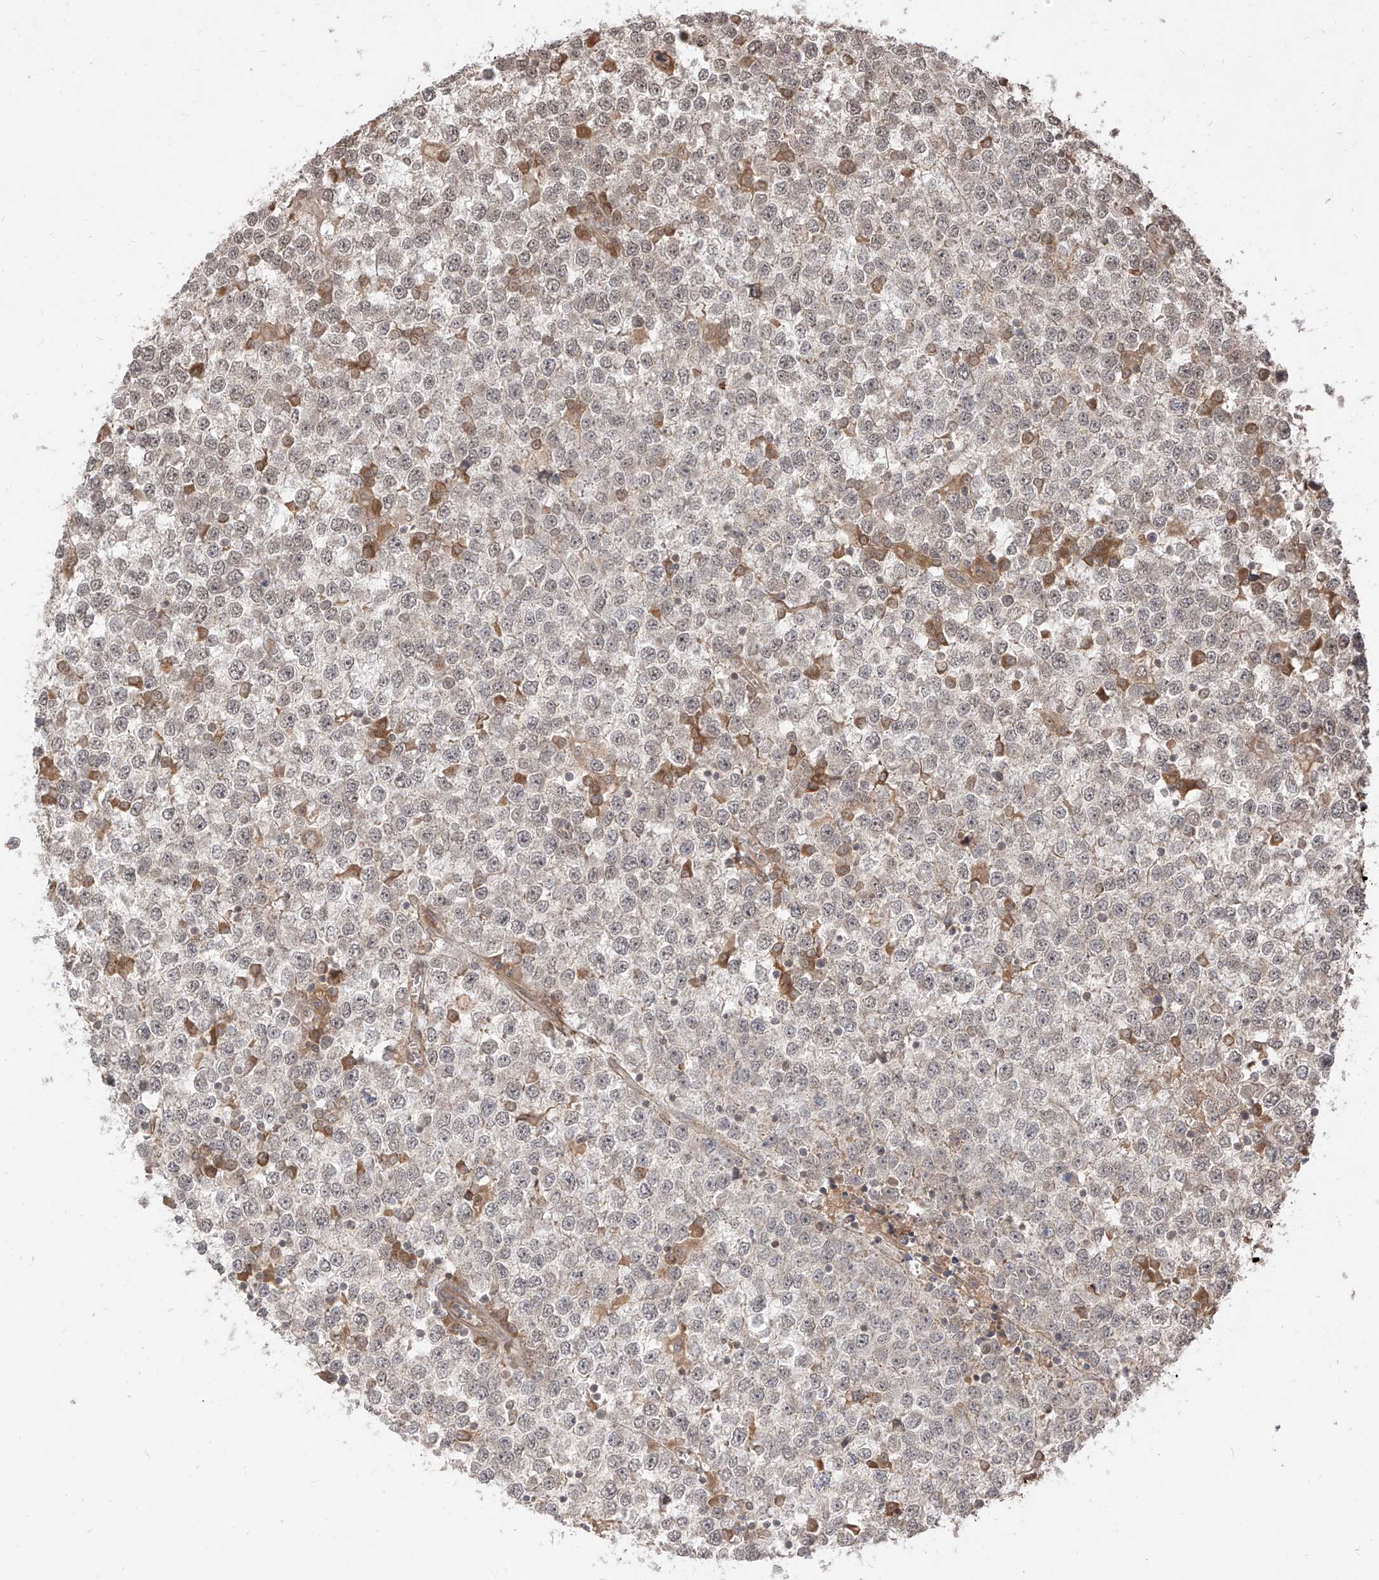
{"staining": {"intensity": "weak", "quantity": "<25%", "location": "nuclear"}, "tissue": "testis cancer", "cell_type": "Tumor cells", "image_type": "cancer", "snomed": [{"axis": "morphology", "description": "Seminoma, NOS"}, {"axis": "topography", "description": "Testis"}], "caption": "IHC of human testis seminoma demonstrates no staining in tumor cells.", "gene": "LCOR", "patient": {"sex": "male", "age": 65}}